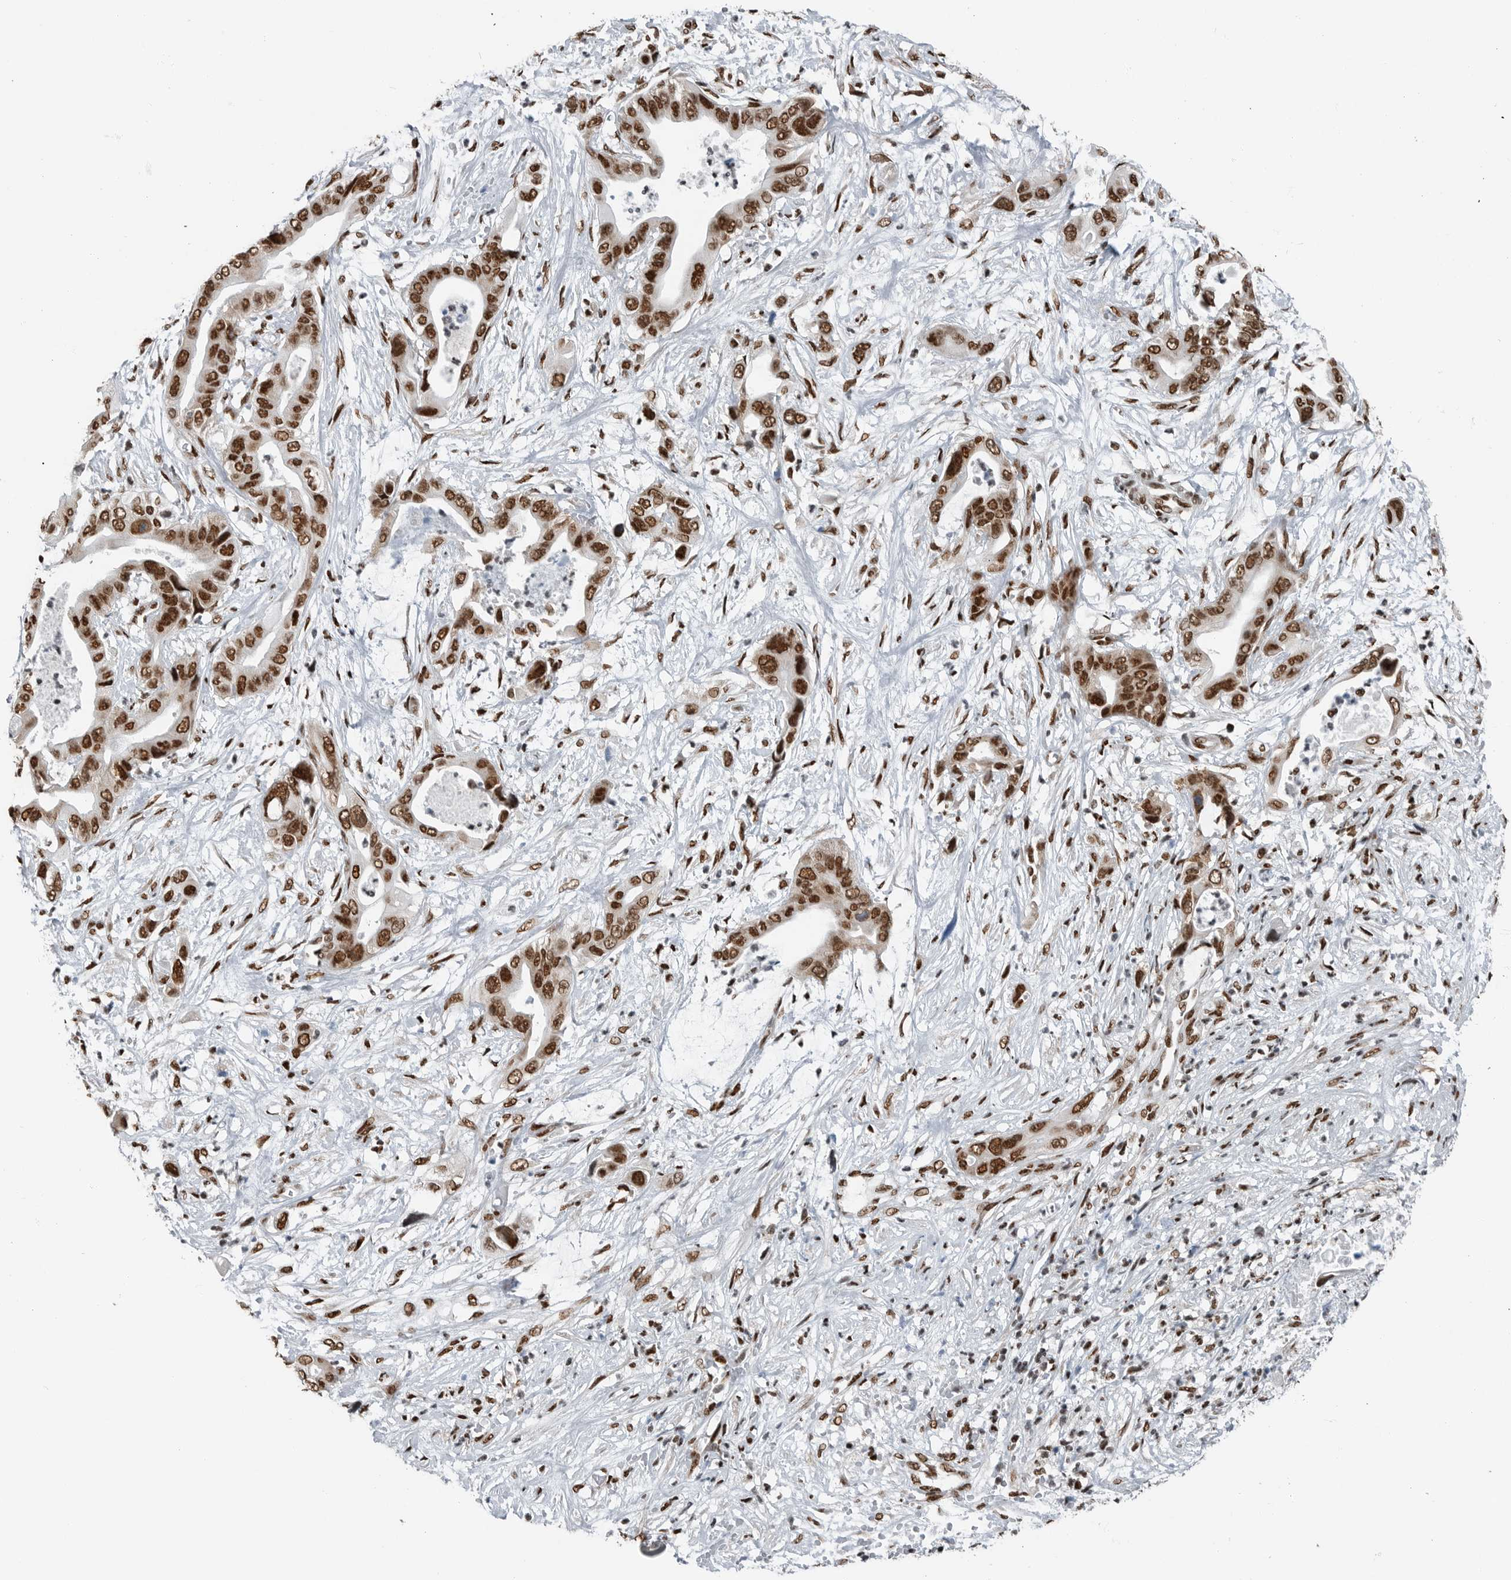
{"staining": {"intensity": "strong", "quantity": ">75%", "location": "nuclear"}, "tissue": "pancreatic cancer", "cell_type": "Tumor cells", "image_type": "cancer", "snomed": [{"axis": "morphology", "description": "Adenocarcinoma, NOS"}, {"axis": "topography", "description": "Pancreas"}], "caption": "The immunohistochemical stain shows strong nuclear expression in tumor cells of pancreatic cancer (adenocarcinoma) tissue. The staining was performed using DAB, with brown indicating positive protein expression. Nuclei are stained blue with hematoxylin.", "gene": "BLZF1", "patient": {"sex": "male", "age": 66}}